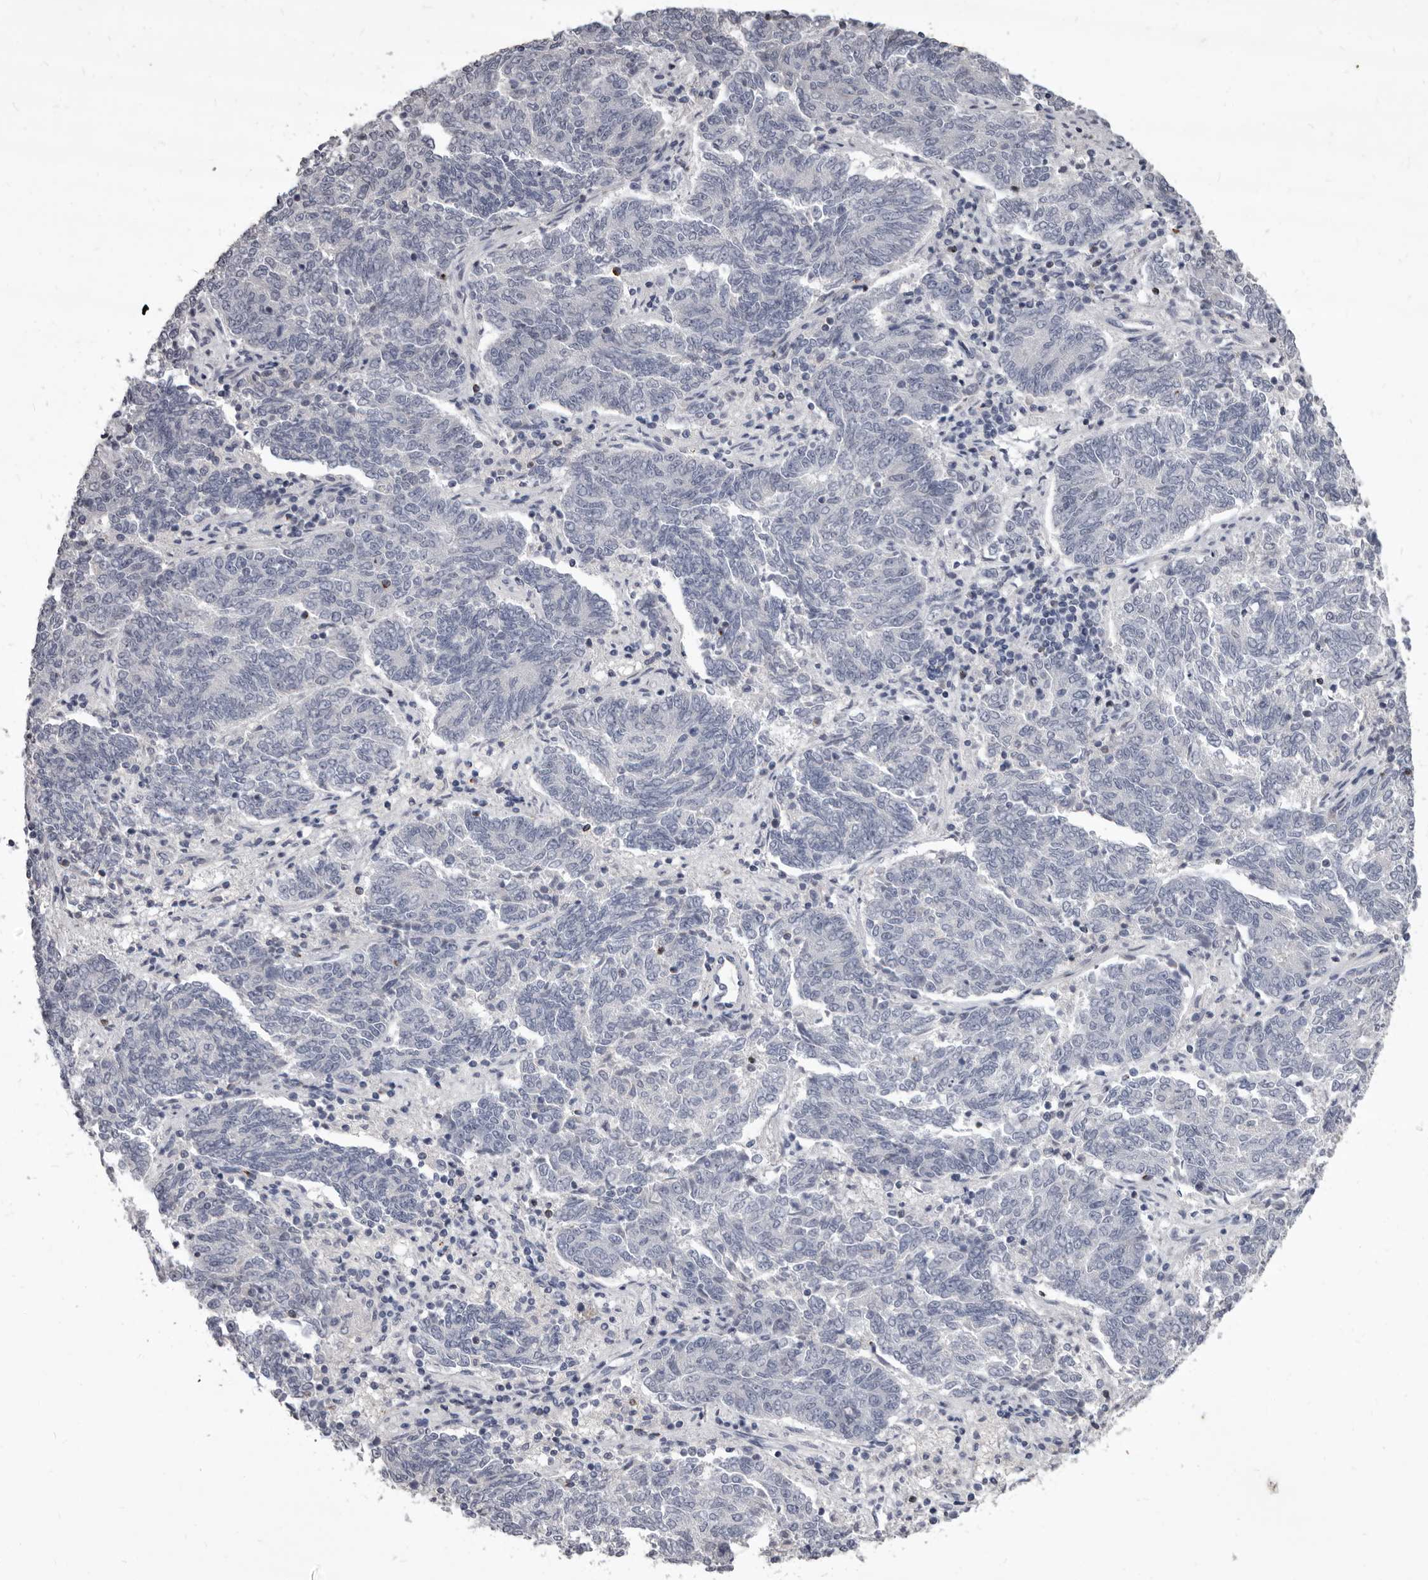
{"staining": {"intensity": "negative", "quantity": "none", "location": "none"}, "tissue": "endometrial cancer", "cell_type": "Tumor cells", "image_type": "cancer", "snomed": [{"axis": "morphology", "description": "Adenocarcinoma, NOS"}, {"axis": "topography", "description": "Endometrium"}], "caption": "There is no significant staining in tumor cells of endometrial cancer (adenocarcinoma).", "gene": "GZMH", "patient": {"sex": "female", "age": 80}}